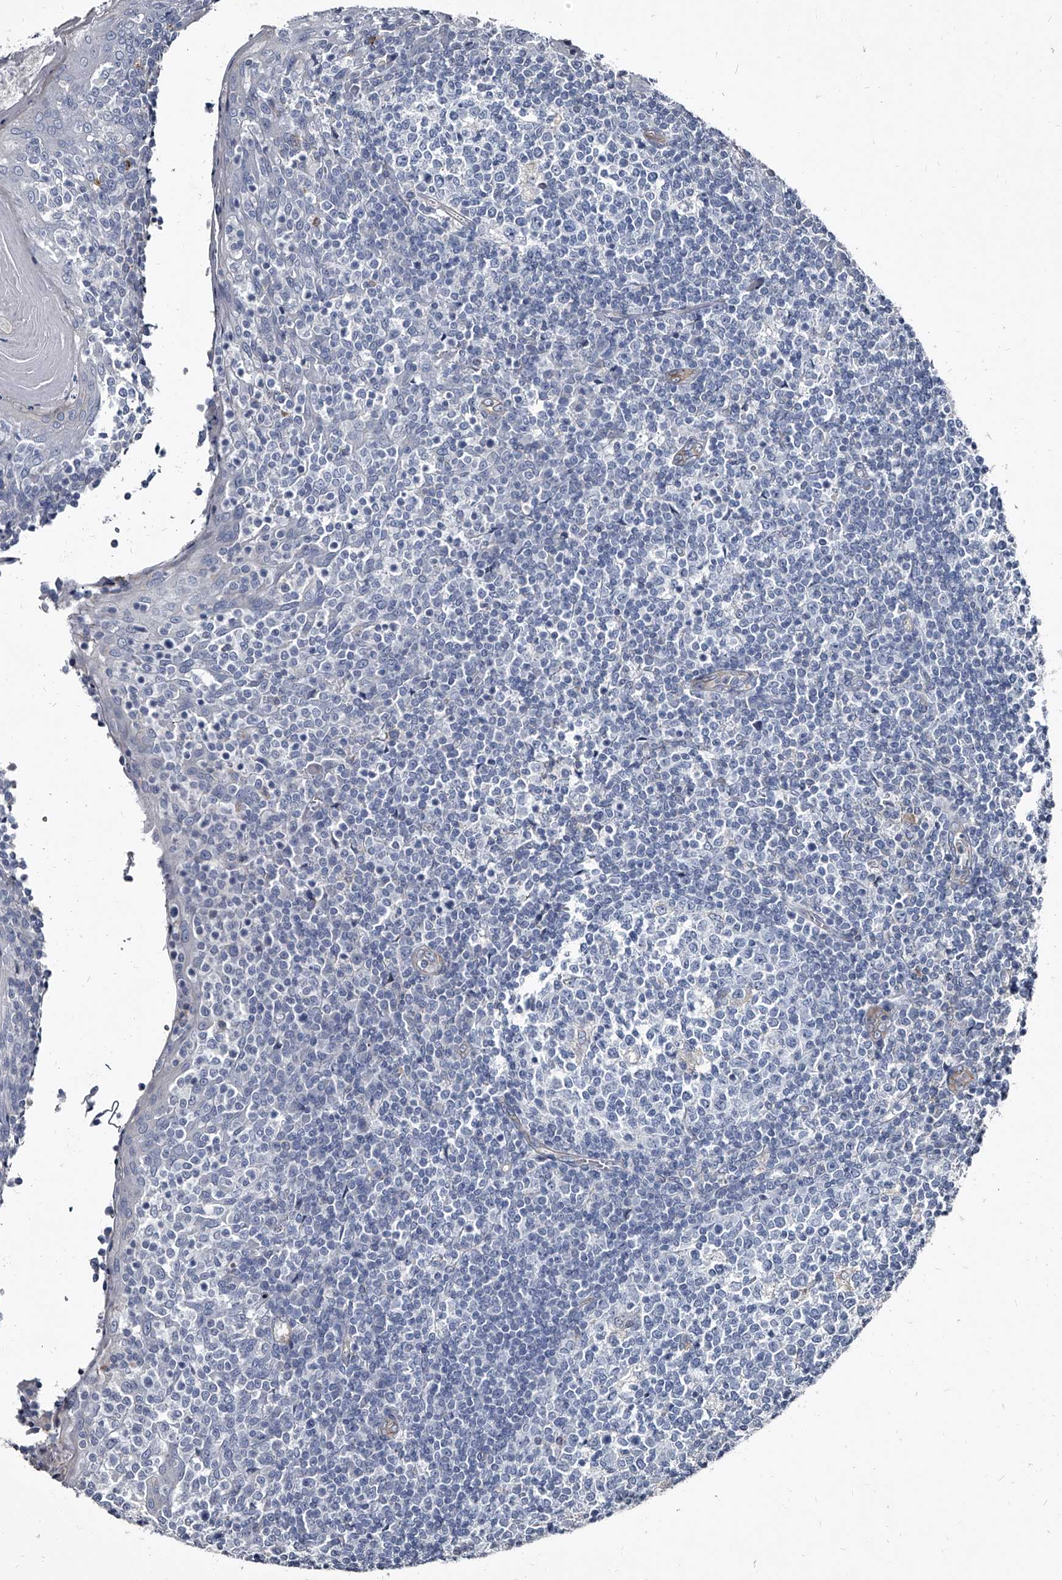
{"staining": {"intensity": "negative", "quantity": "none", "location": "none"}, "tissue": "tonsil", "cell_type": "Germinal center cells", "image_type": "normal", "snomed": [{"axis": "morphology", "description": "Normal tissue, NOS"}, {"axis": "topography", "description": "Tonsil"}], "caption": "Unremarkable tonsil was stained to show a protein in brown. There is no significant positivity in germinal center cells.", "gene": "PGLYRP3", "patient": {"sex": "female", "age": 19}}